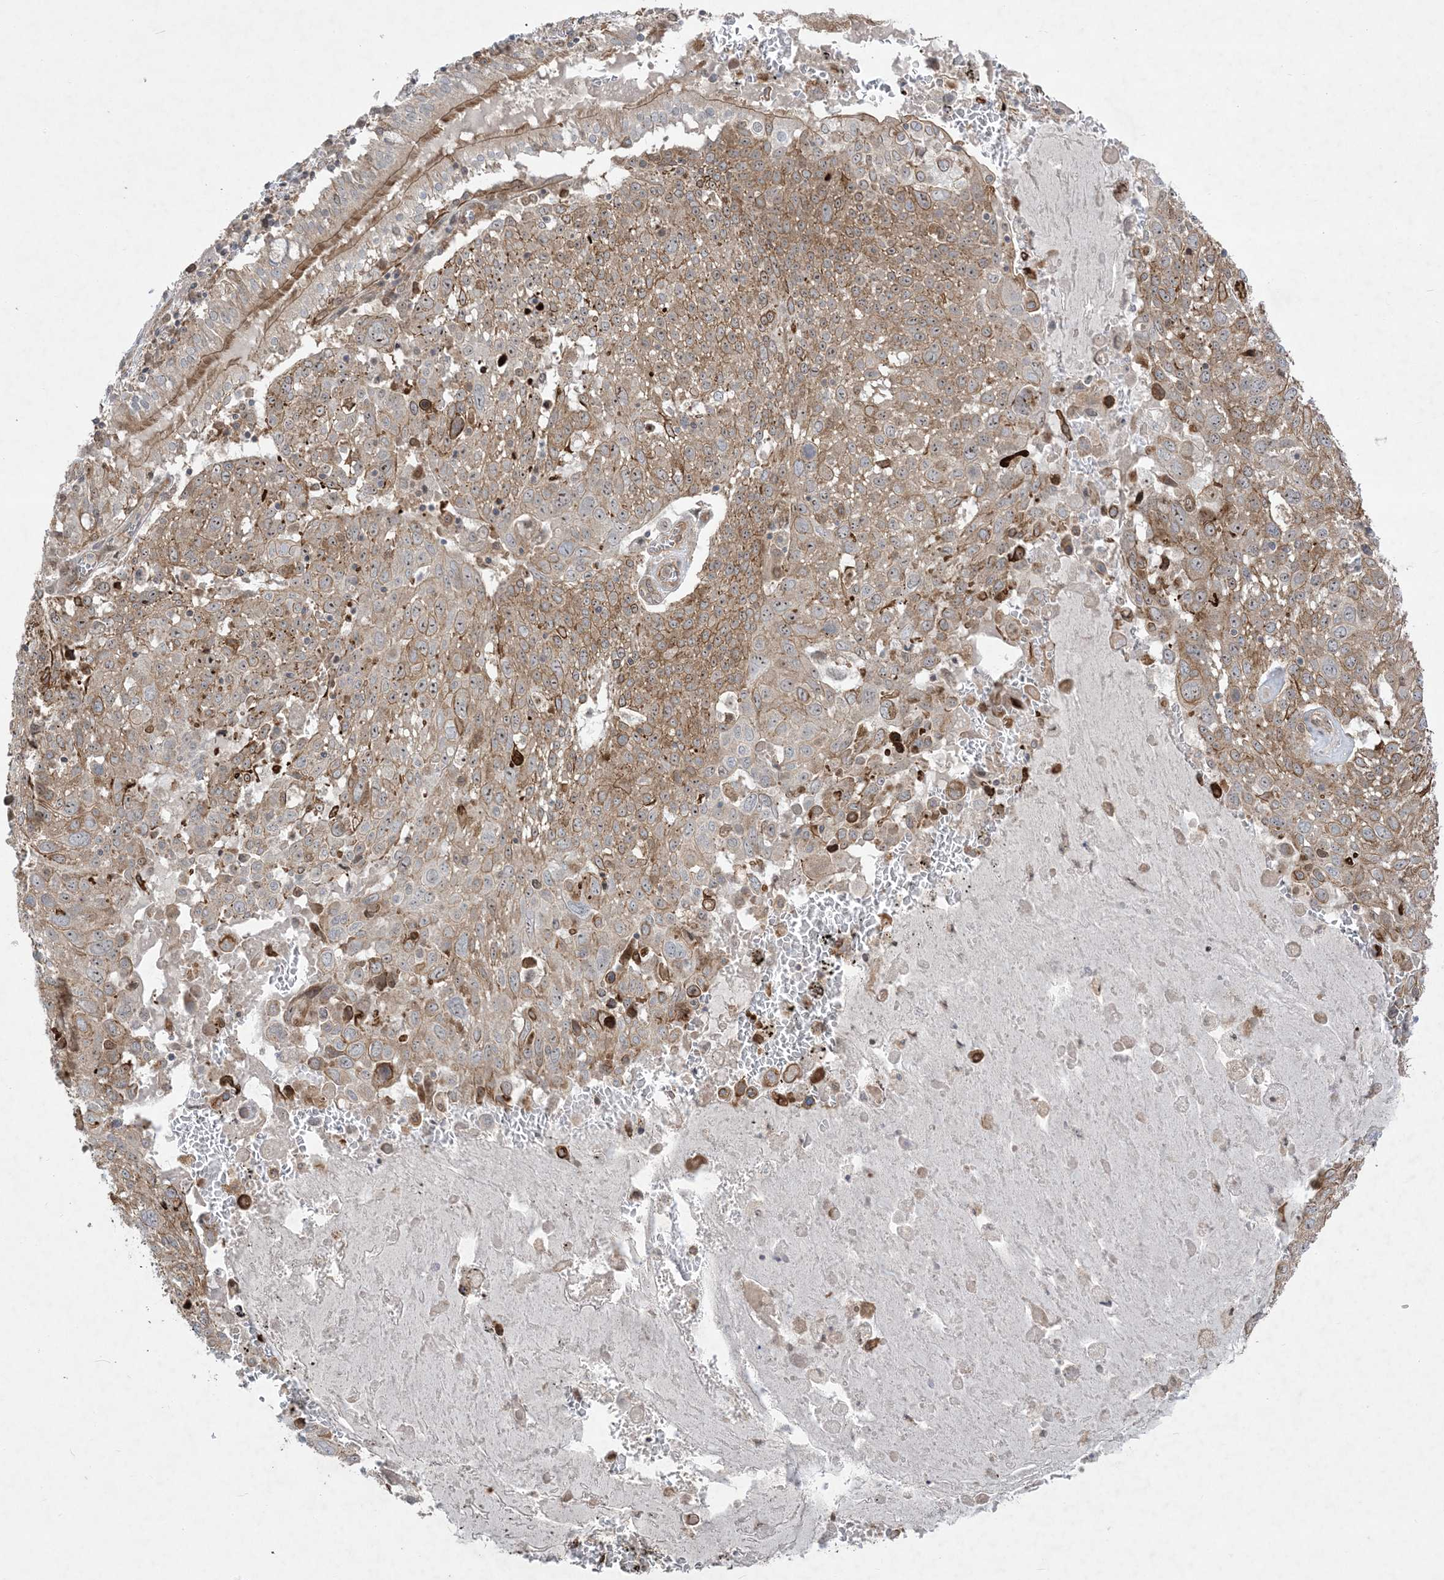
{"staining": {"intensity": "moderate", "quantity": ">75%", "location": "cytoplasmic/membranous,nuclear"}, "tissue": "lung cancer", "cell_type": "Tumor cells", "image_type": "cancer", "snomed": [{"axis": "morphology", "description": "Squamous cell carcinoma, NOS"}, {"axis": "topography", "description": "Lung"}], "caption": "Human lung cancer stained with a protein marker displays moderate staining in tumor cells.", "gene": "SOGA3", "patient": {"sex": "male", "age": 65}}